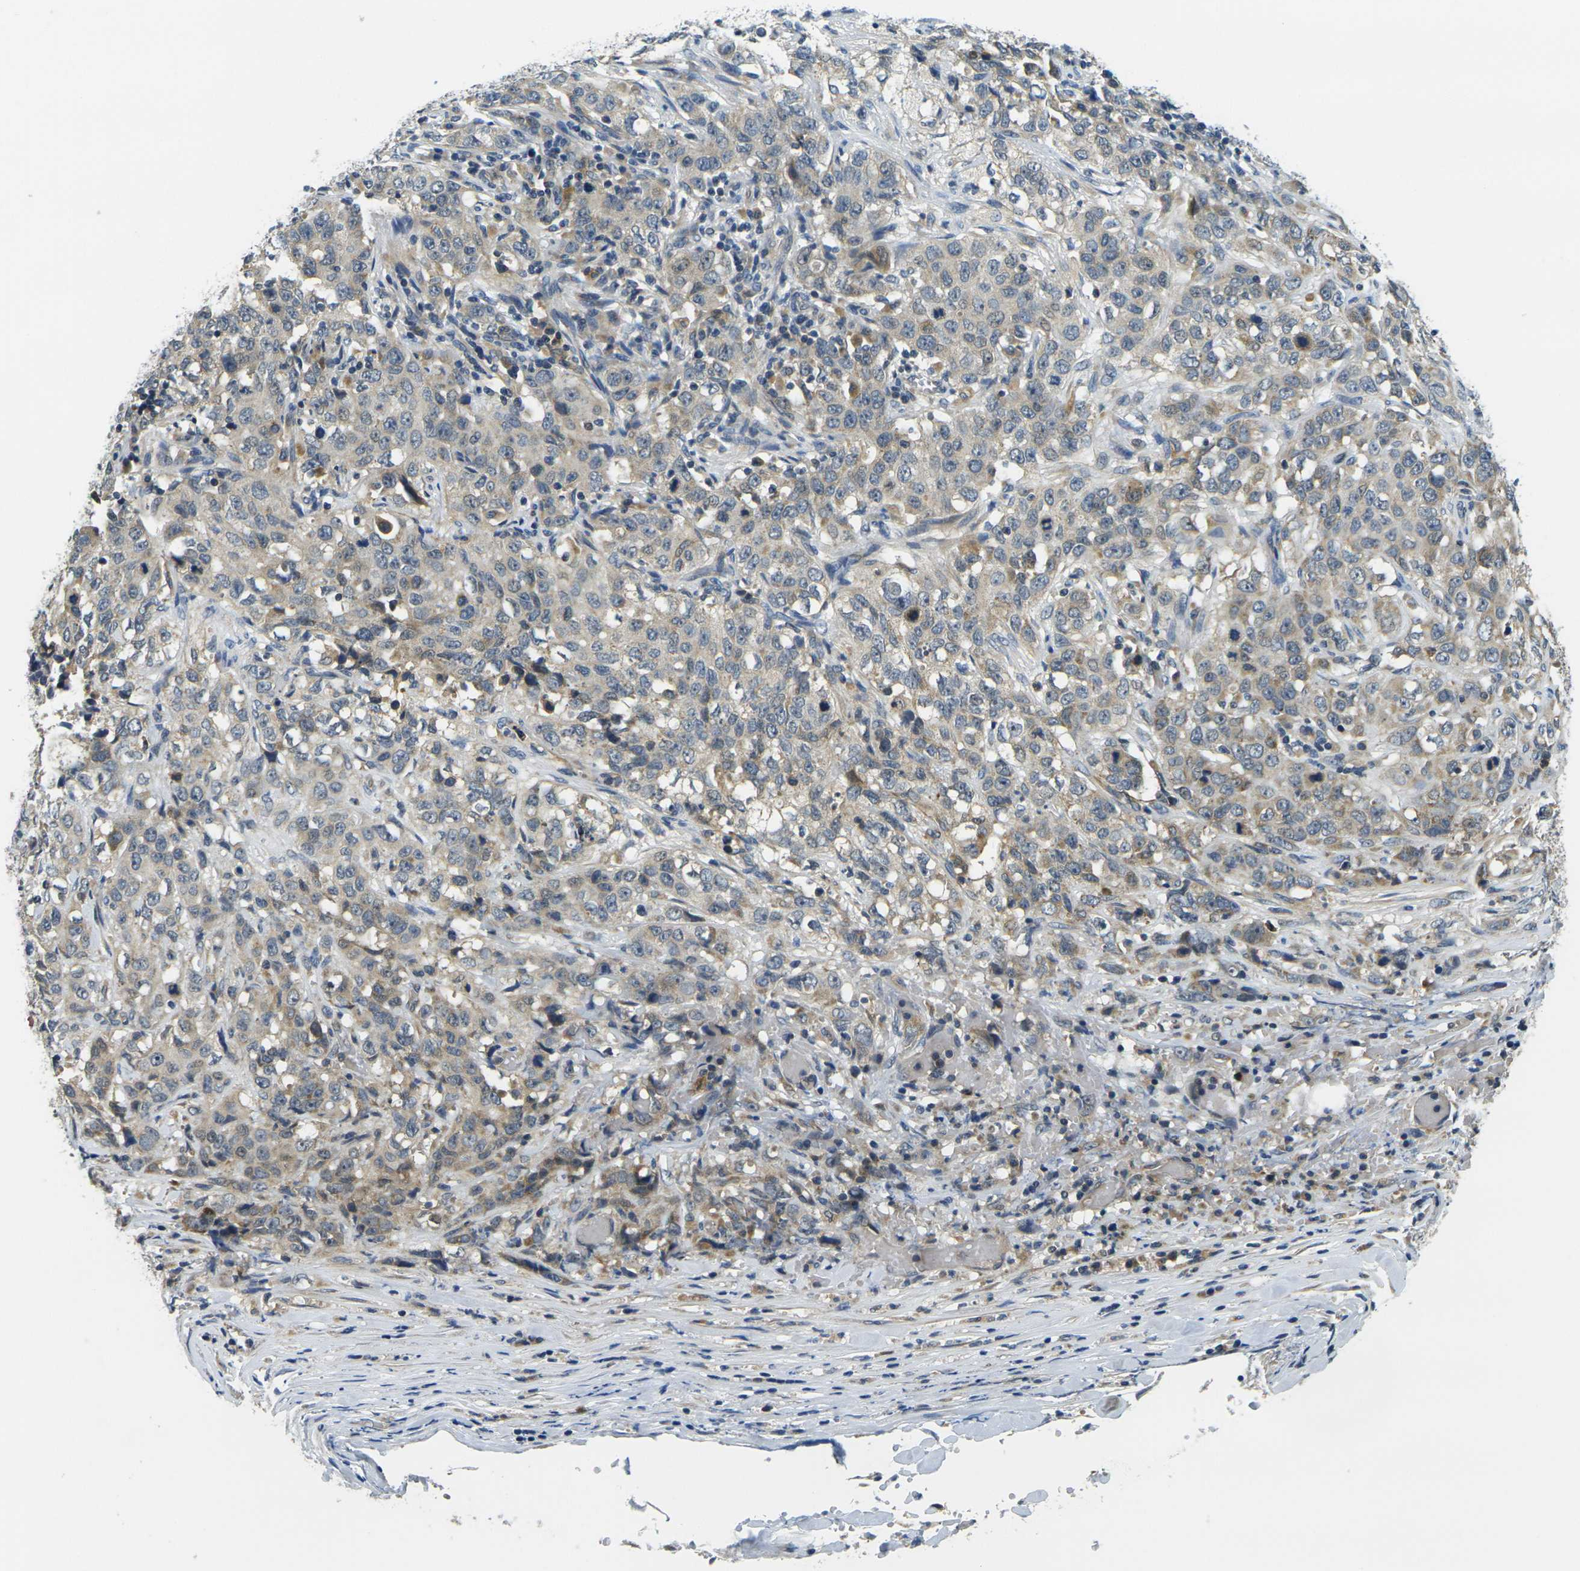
{"staining": {"intensity": "weak", "quantity": "<25%", "location": "cytoplasmic/membranous"}, "tissue": "stomach cancer", "cell_type": "Tumor cells", "image_type": "cancer", "snomed": [{"axis": "morphology", "description": "Adenocarcinoma, NOS"}, {"axis": "topography", "description": "Stomach"}], "caption": "High magnification brightfield microscopy of stomach cancer stained with DAB (brown) and counterstained with hematoxylin (blue): tumor cells show no significant expression.", "gene": "MINAR2", "patient": {"sex": "male", "age": 48}}